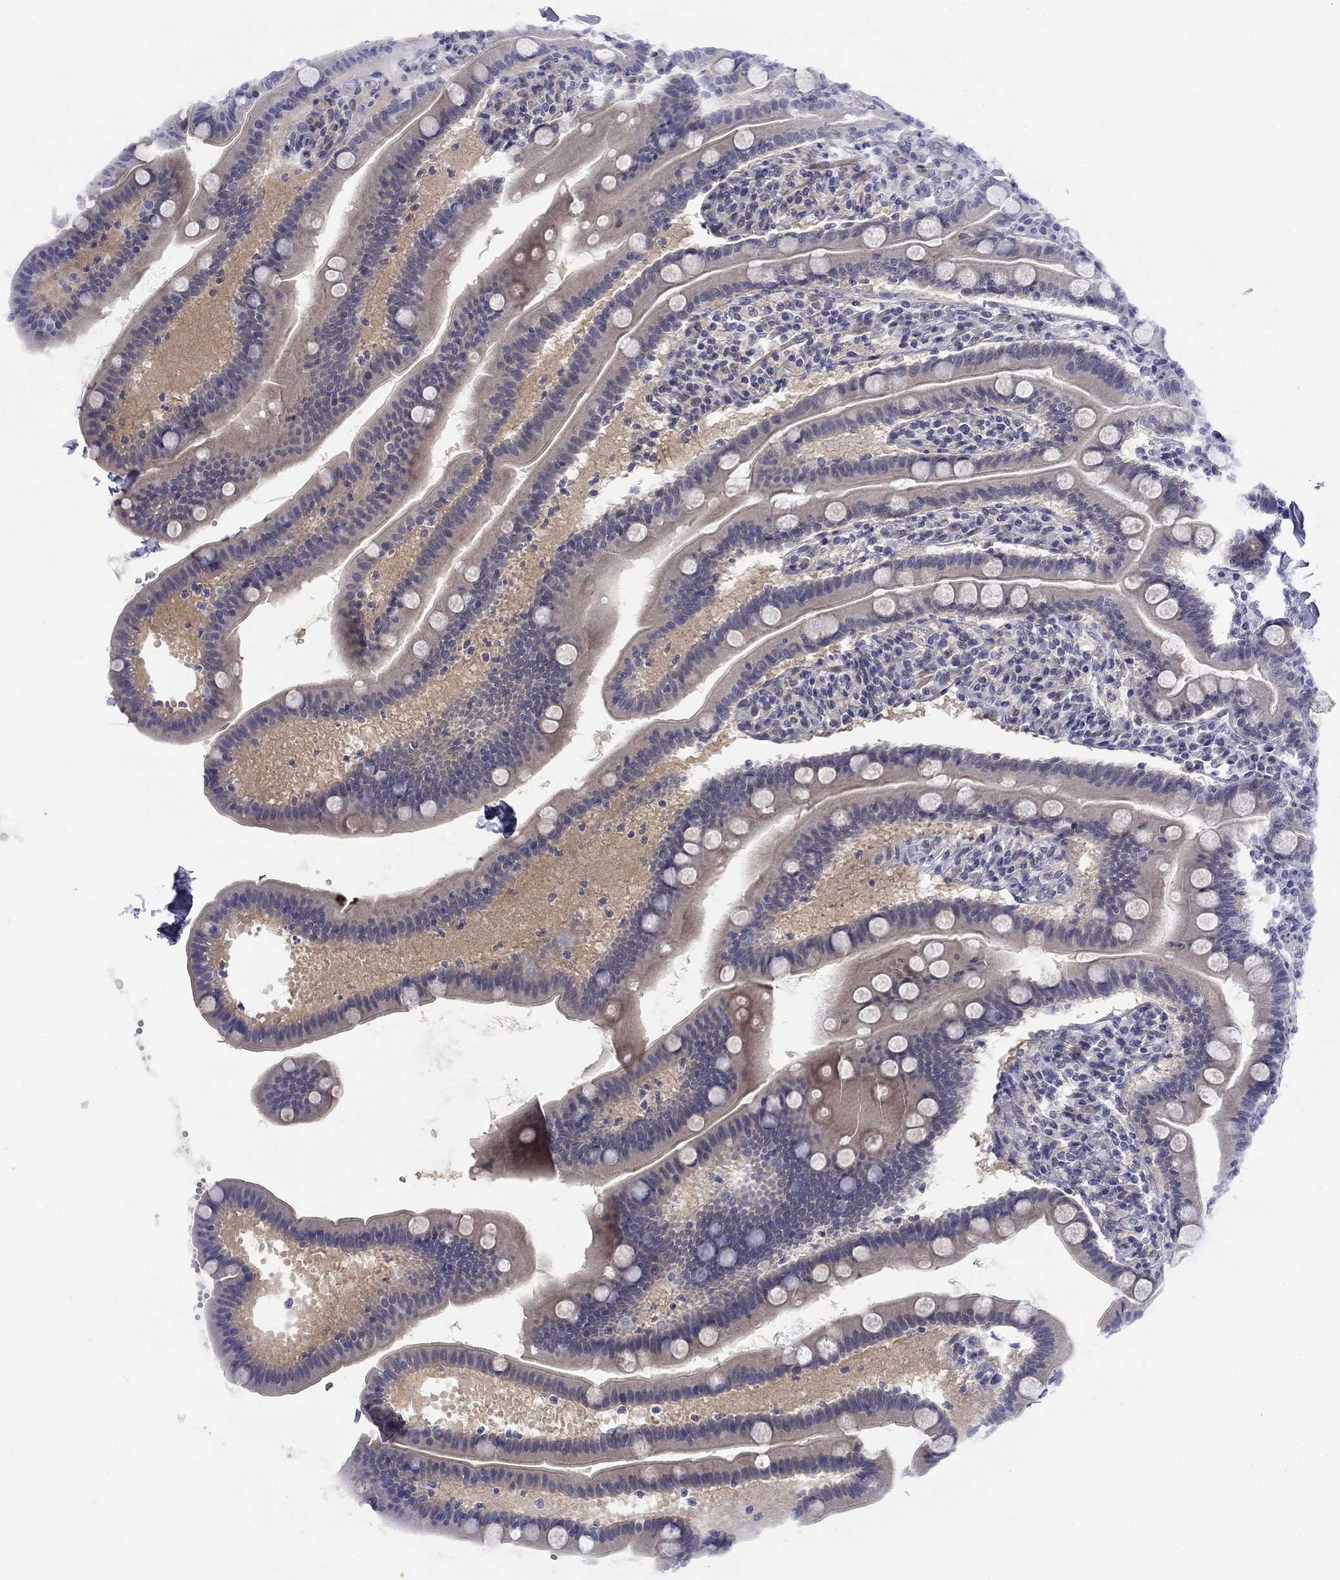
{"staining": {"intensity": "weak", "quantity": "<25%", "location": "cytoplasmic/membranous"}, "tissue": "small intestine", "cell_type": "Glandular cells", "image_type": "normal", "snomed": [{"axis": "morphology", "description": "Normal tissue, NOS"}, {"axis": "topography", "description": "Small intestine"}], "caption": "Immunohistochemical staining of benign human small intestine demonstrates no significant positivity in glandular cells. (Brightfield microscopy of DAB (3,3'-diaminobenzidine) immunohistochemistry at high magnification).", "gene": "TIGD4", "patient": {"sex": "male", "age": 66}}